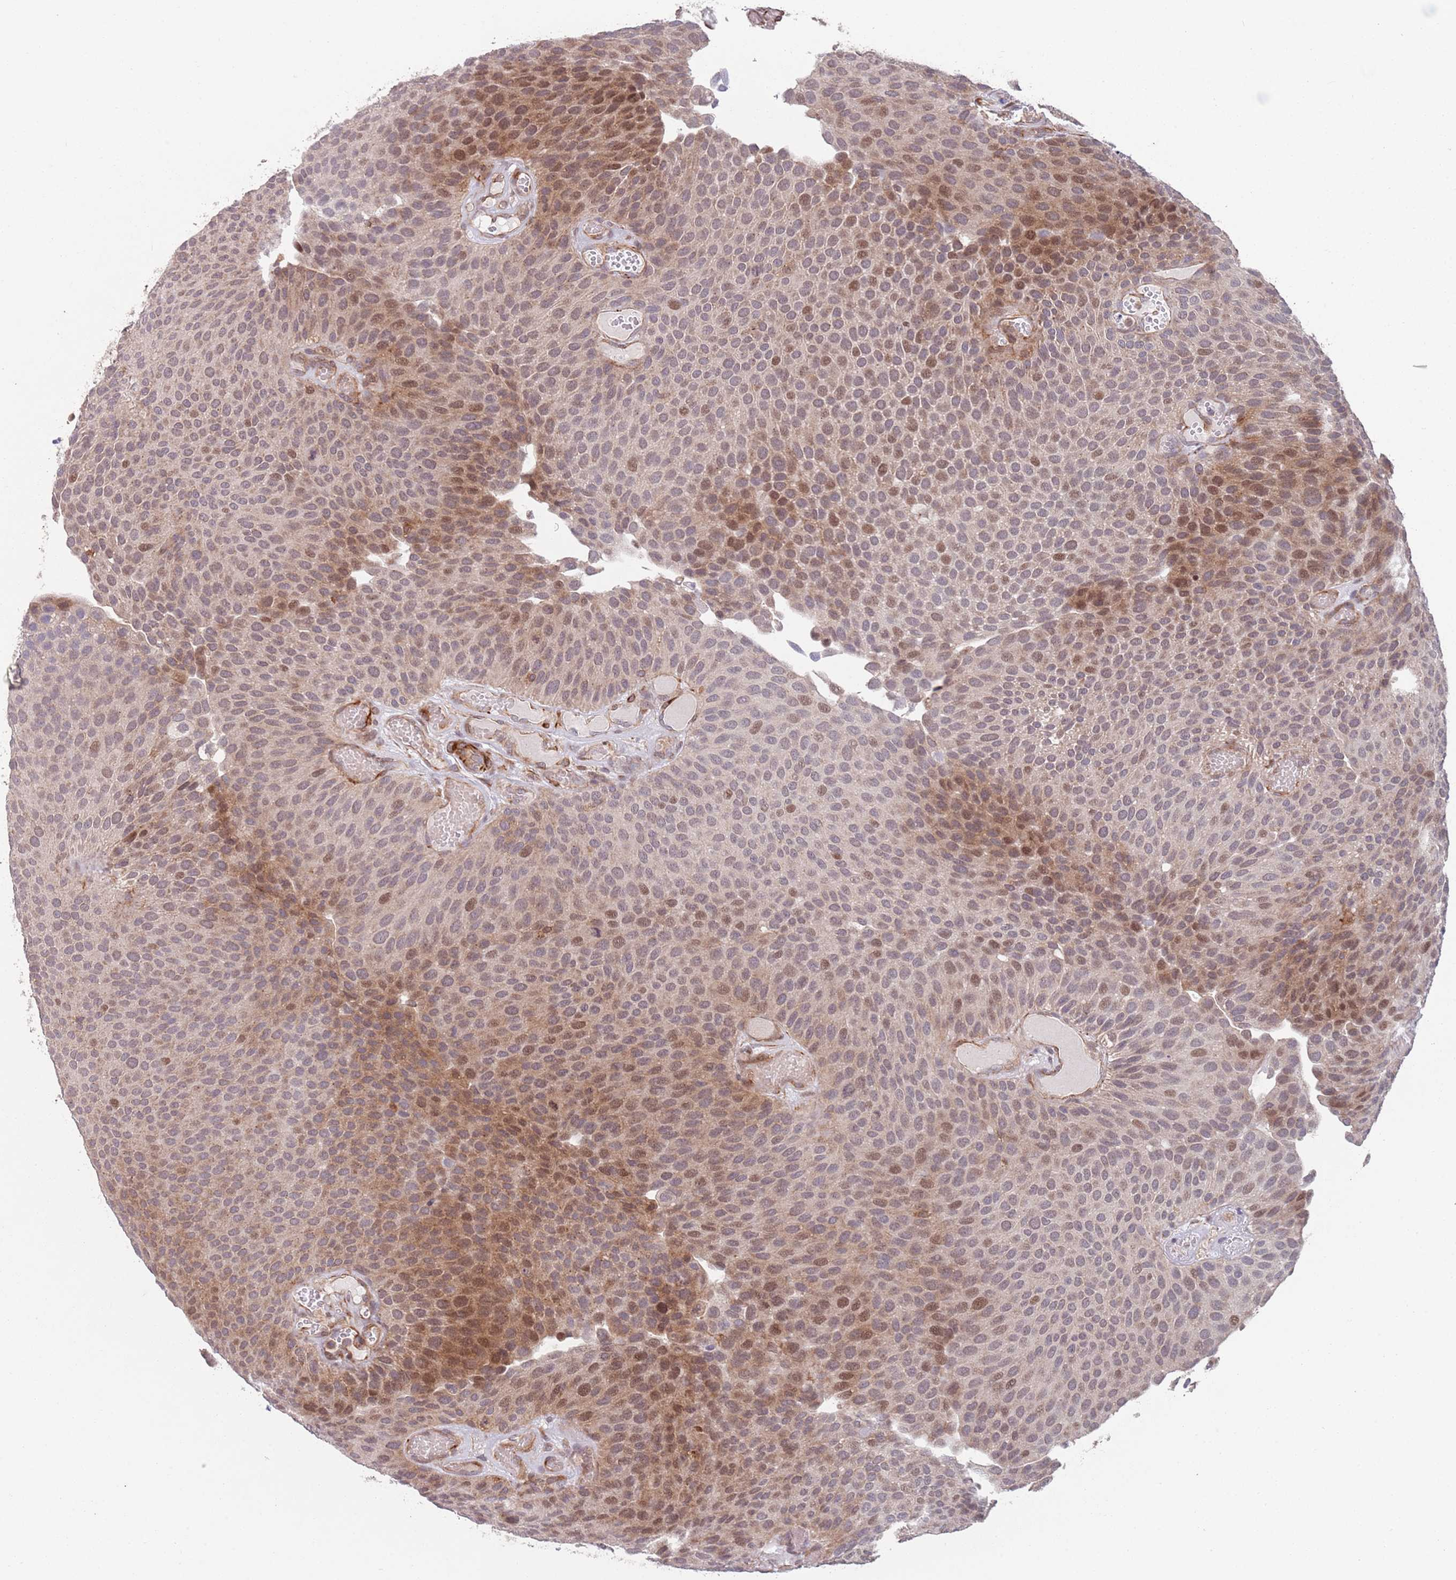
{"staining": {"intensity": "moderate", "quantity": "25%-75%", "location": "cytoplasmic/membranous,nuclear"}, "tissue": "urothelial cancer", "cell_type": "Tumor cells", "image_type": "cancer", "snomed": [{"axis": "morphology", "description": "Urothelial carcinoma, Low grade"}, {"axis": "topography", "description": "Urinary bladder"}], "caption": "Moderate cytoplasmic/membranous and nuclear staining for a protein is seen in approximately 25%-75% of tumor cells of urothelial carcinoma (low-grade) using immunohistochemistry.", "gene": "CHD9", "patient": {"sex": "male", "age": 89}}